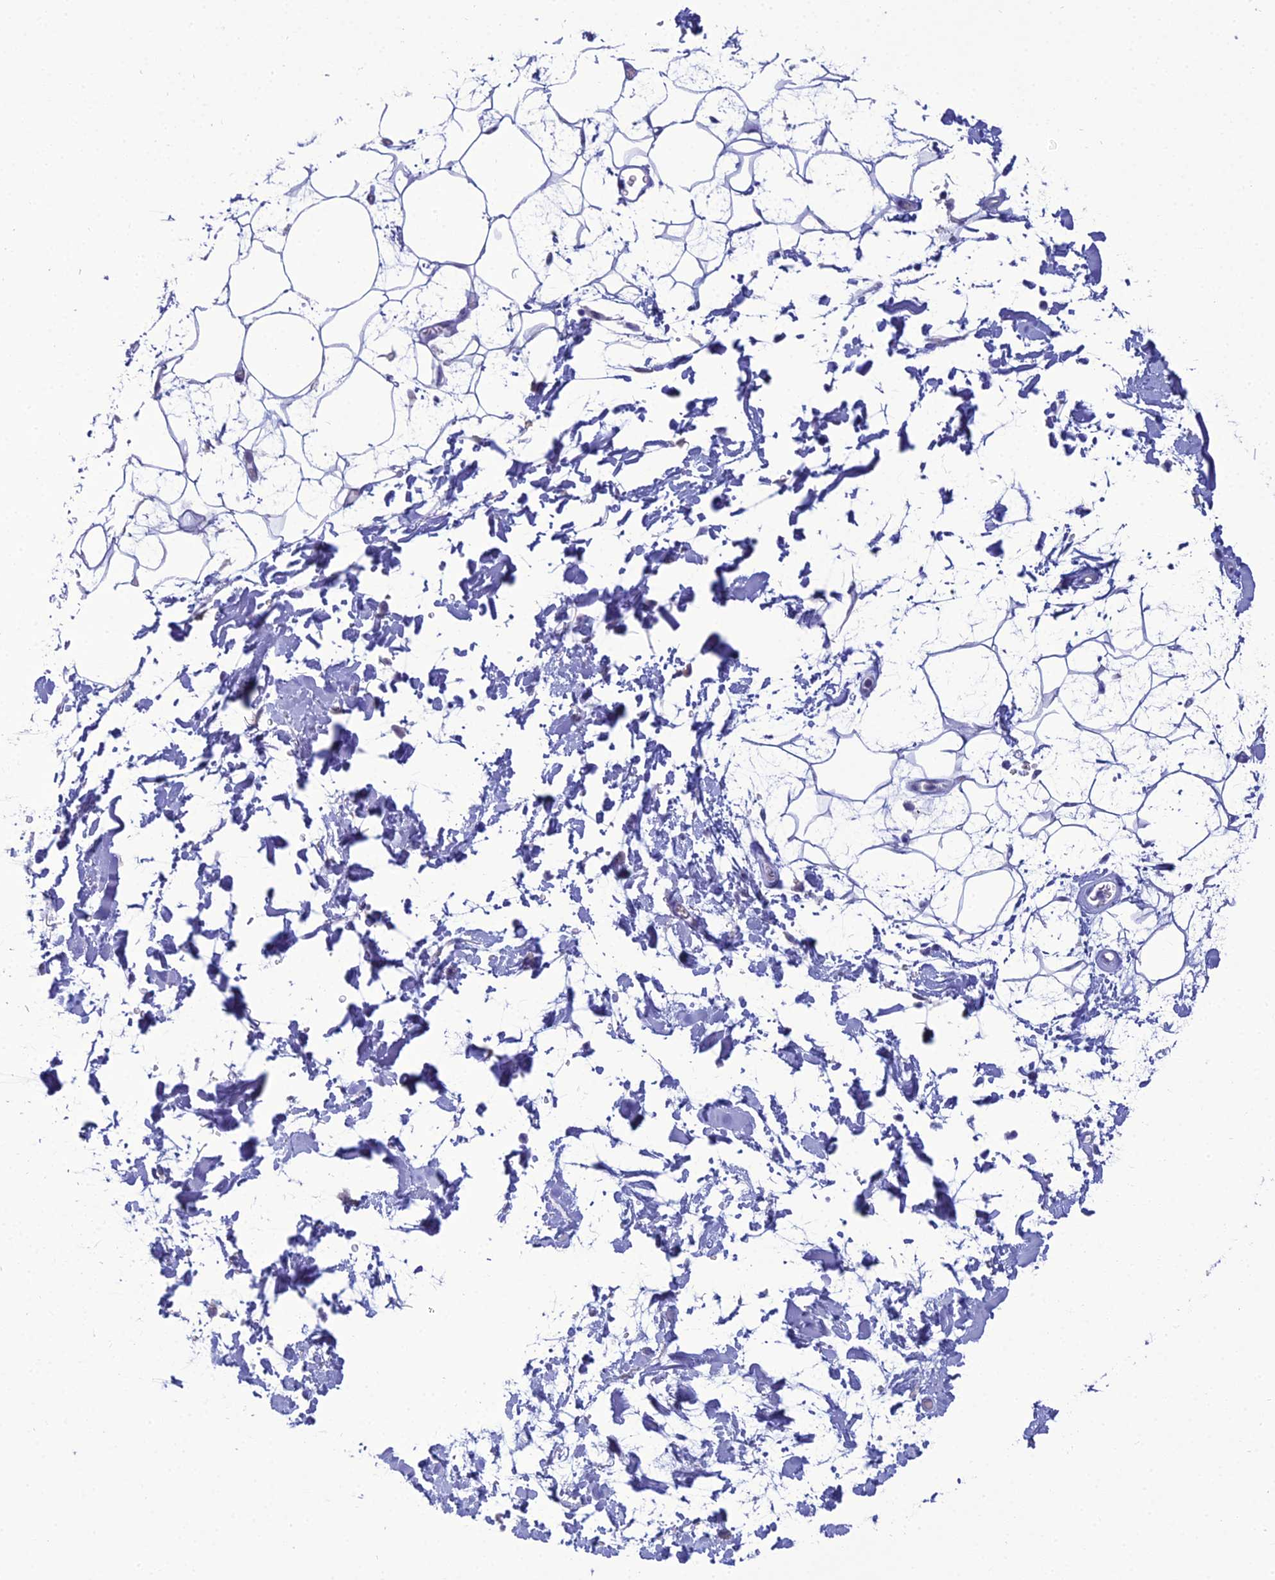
{"staining": {"intensity": "negative", "quantity": "none", "location": "none"}, "tissue": "adipose tissue", "cell_type": "Adipocytes", "image_type": "normal", "snomed": [{"axis": "morphology", "description": "Normal tissue, NOS"}, {"axis": "topography", "description": "Soft tissue"}], "caption": "This is an IHC photomicrograph of unremarkable human adipose tissue. There is no positivity in adipocytes.", "gene": "GNPNAT1", "patient": {"sex": "male", "age": 72}}